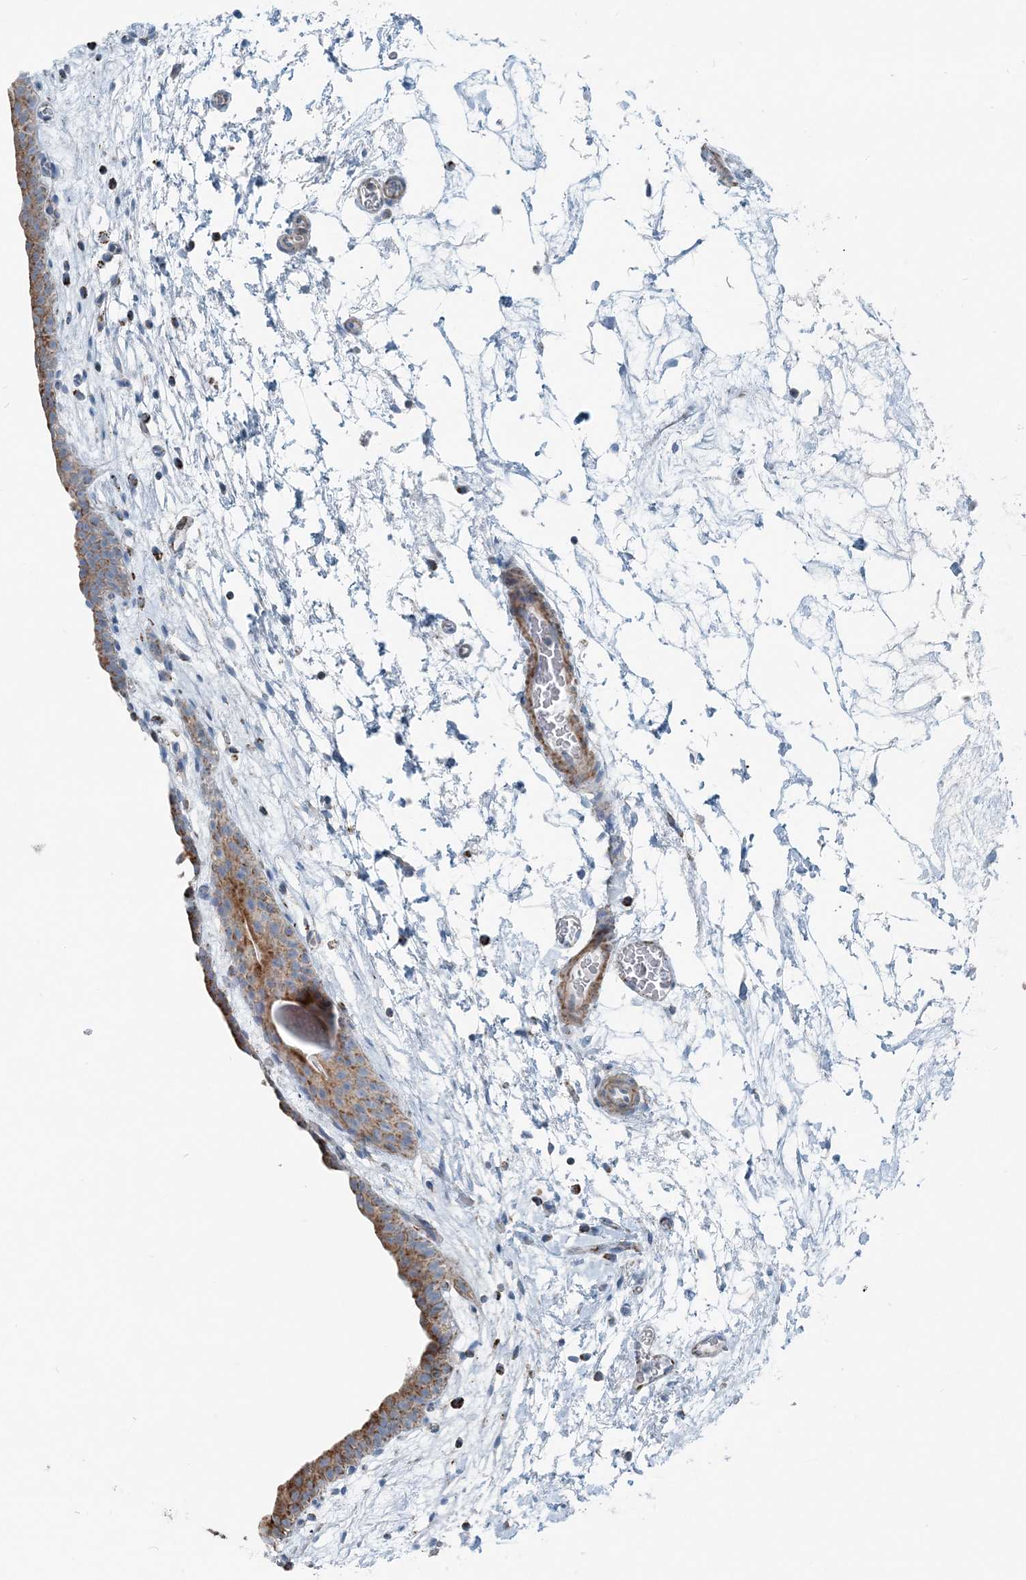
{"staining": {"intensity": "strong", "quantity": "25%-75%", "location": "cytoplasmic/membranous"}, "tissue": "urinary bladder", "cell_type": "Urothelial cells", "image_type": "normal", "snomed": [{"axis": "morphology", "description": "Normal tissue, NOS"}, {"axis": "topography", "description": "Urinary bladder"}], "caption": "Immunohistochemistry micrograph of normal urinary bladder: human urinary bladder stained using immunohistochemistry shows high levels of strong protein expression localized specifically in the cytoplasmic/membranous of urothelial cells, appearing as a cytoplasmic/membranous brown color.", "gene": "INTU", "patient": {"sex": "male", "age": 83}}